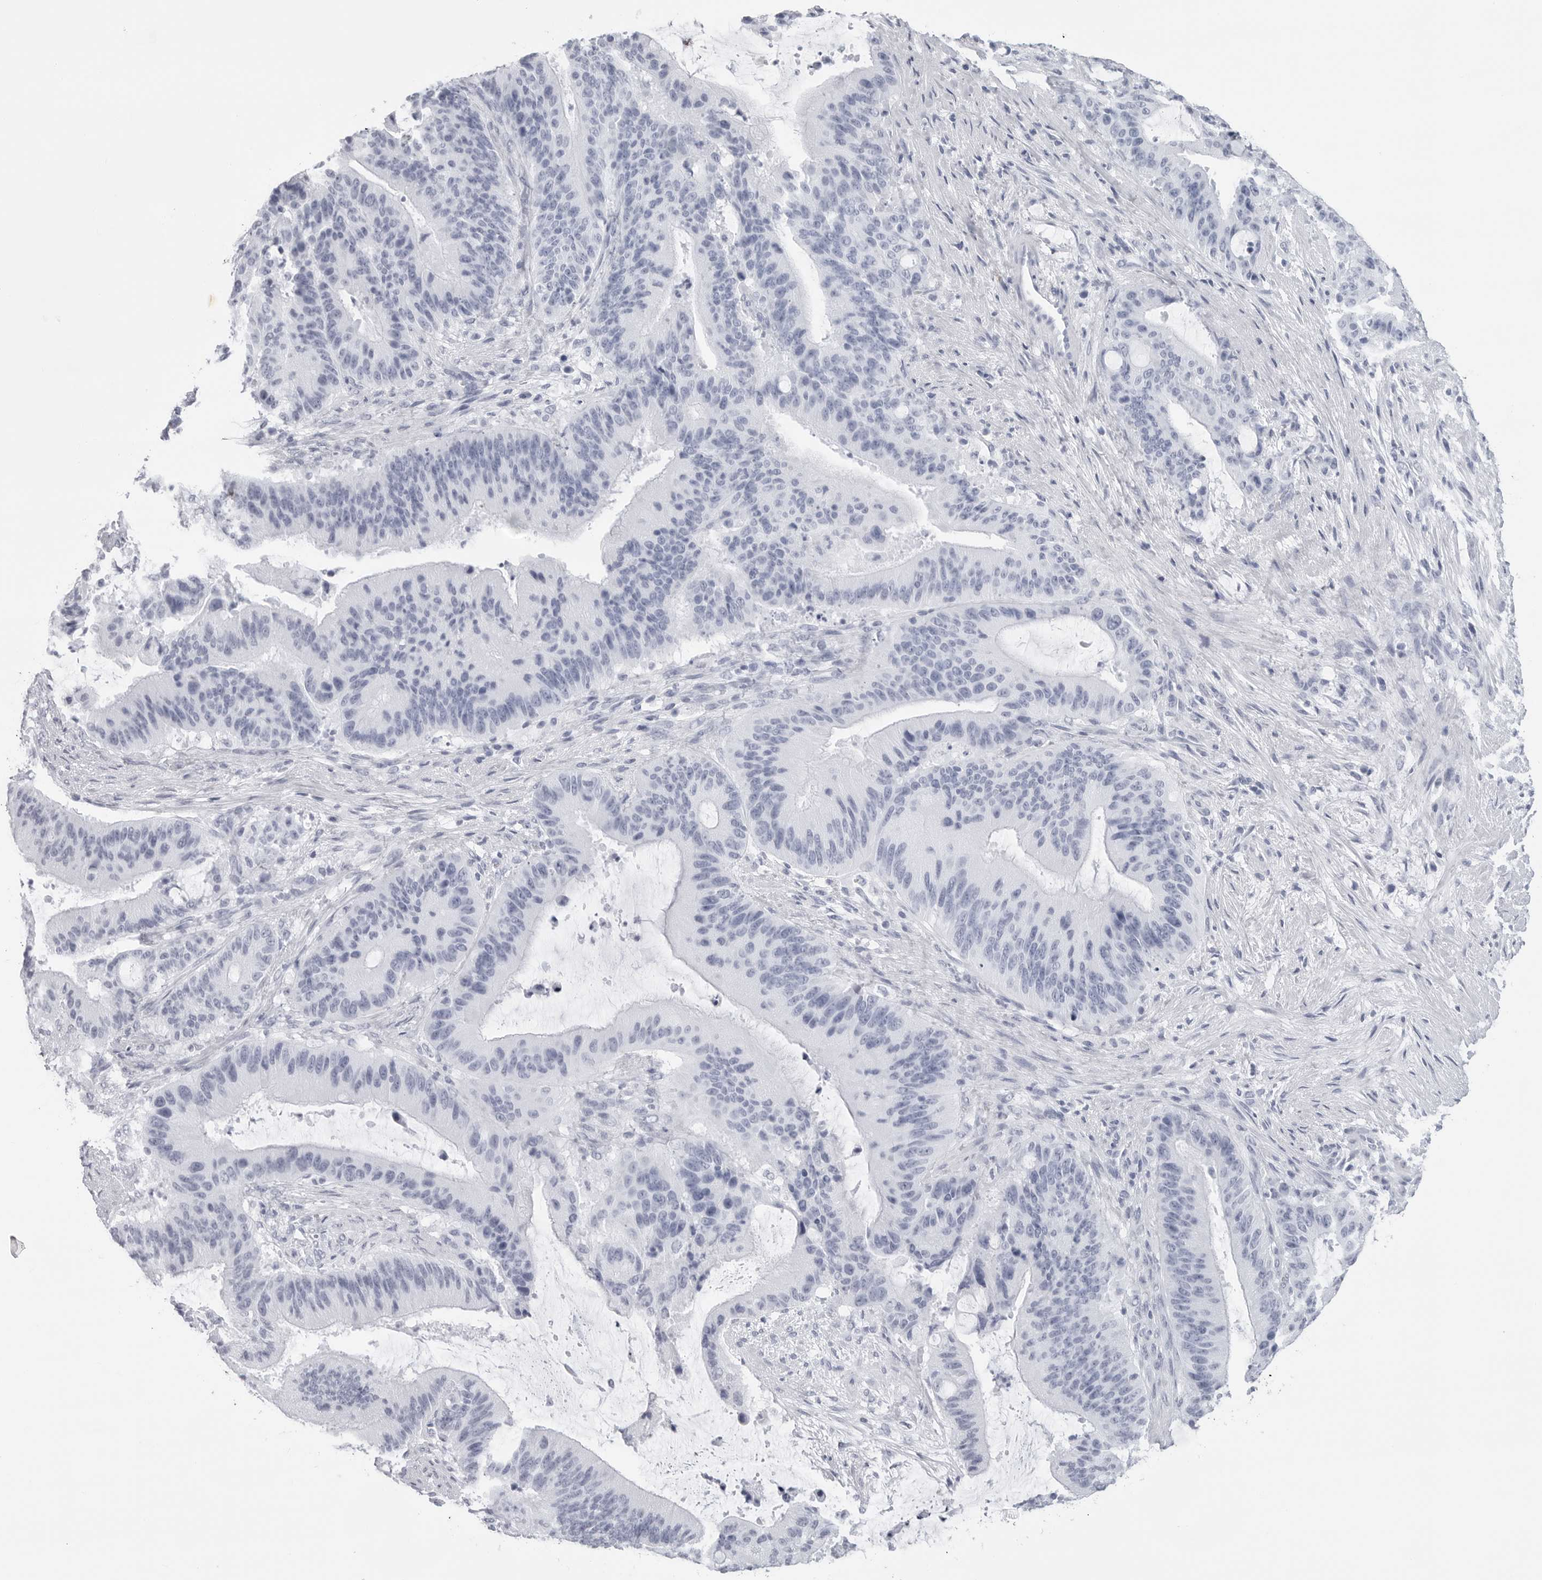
{"staining": {"intensity": "negative", "quantity": "none", "location": "none"}, "tissue": "liver cancer", "cell_type": "Tumor cells", "image_type": "cancer", "snomed": [{"axis": "morphology", "description": "Normal tissue, NOS"}, {"axis": "morphology", "description": "Cholangiocarcinoma"}, {"axis": "topography", "description": "Liver"}, {"axis": "topography", "description": "Peripheral nerve tissue"}], "caption": "Immunohistochemistry (IHC) image of human cholangiocarcinoma (liver) stained for a protein (brown), which shows no staining in tumor cells.", "gene": "CST2", "patient": {"sex": "female", "age": 73}}